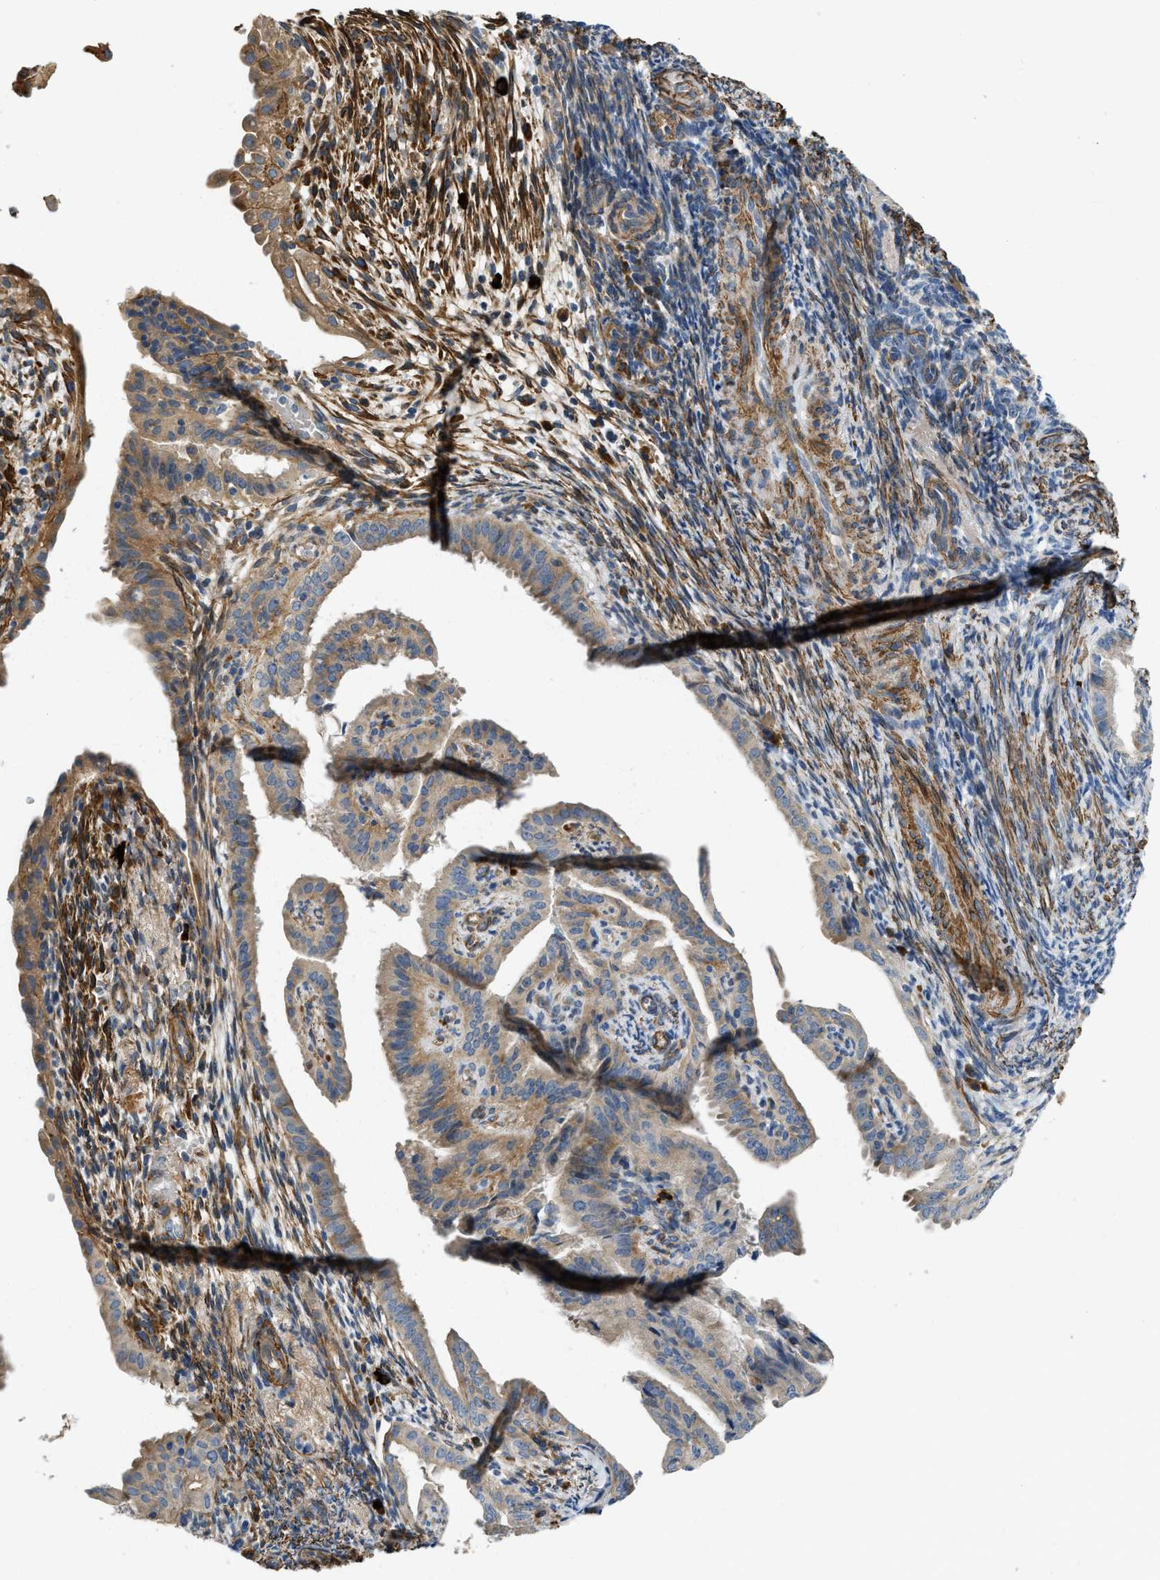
{"staining": {"intensity": "moderate", "quantity": "25%-75%", "location": "cytoplasmic/membranous"}, "tissue": "endometrial cancer", "cell_type": "Tumor cells", "image_type": "cancer", "snomed": [{"axis": "morphology", "description": "Adenocarcinoma, NOS"}, {"axis": "topography", "description": "Endometrium"}], "caption": "Immunohistochemical staining of endometrial cancer (adenocarcinoma) shows moderate cytoplasmic/membranous protein staining in about 25%-75% of tumor cells.", "gene": "BMPR1A", "patient": {"sex": "female", "age": 58}}